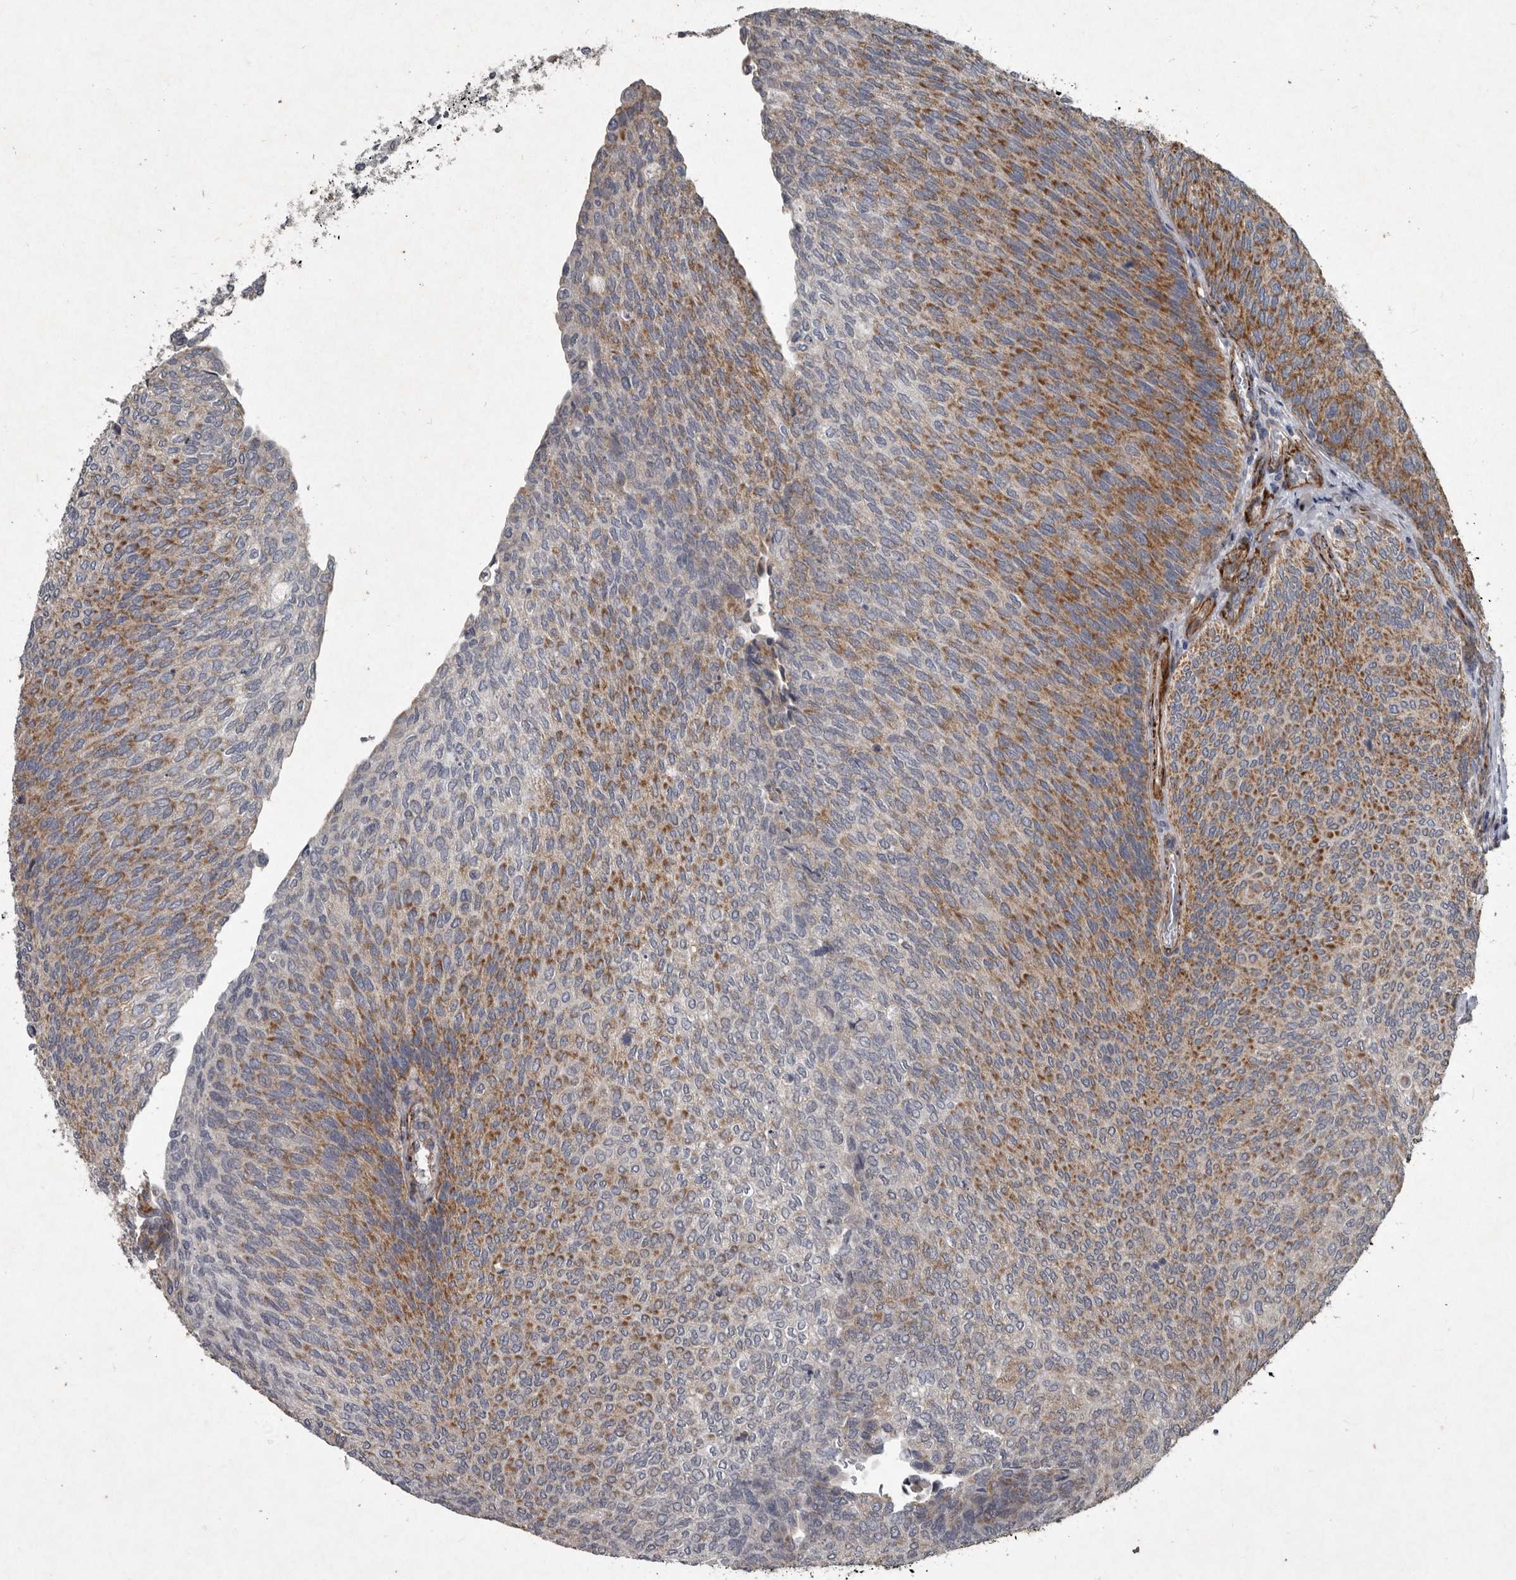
{"staining": {"intensity": "strong", "quantity": ">75%", "location": "cytoplasmic/membranous"}, "tissue": "urothelial cancer", "cell_type": "Tumor cells", "image_type": "cancer", "snomed": [{"axis": "morphology", "description": "Urothelial carcinoma, Low grade"}, {"axis": "topography", "description": "Urinary bladder"}], "caption": "IHC (DAB (3,3'-diaminobenzidine)) staining of human low-grade urothelial carcinoma displays strong cytoplasmic/membranous protein expression in approximately >75% of tumor cells. The staining was performed using DAB, with brown indicating positive protein expression. Nuclei are stained blue with hematoxylin.", "gene": "MRPS15", "patient": {"sex": "female", "age": 79}}